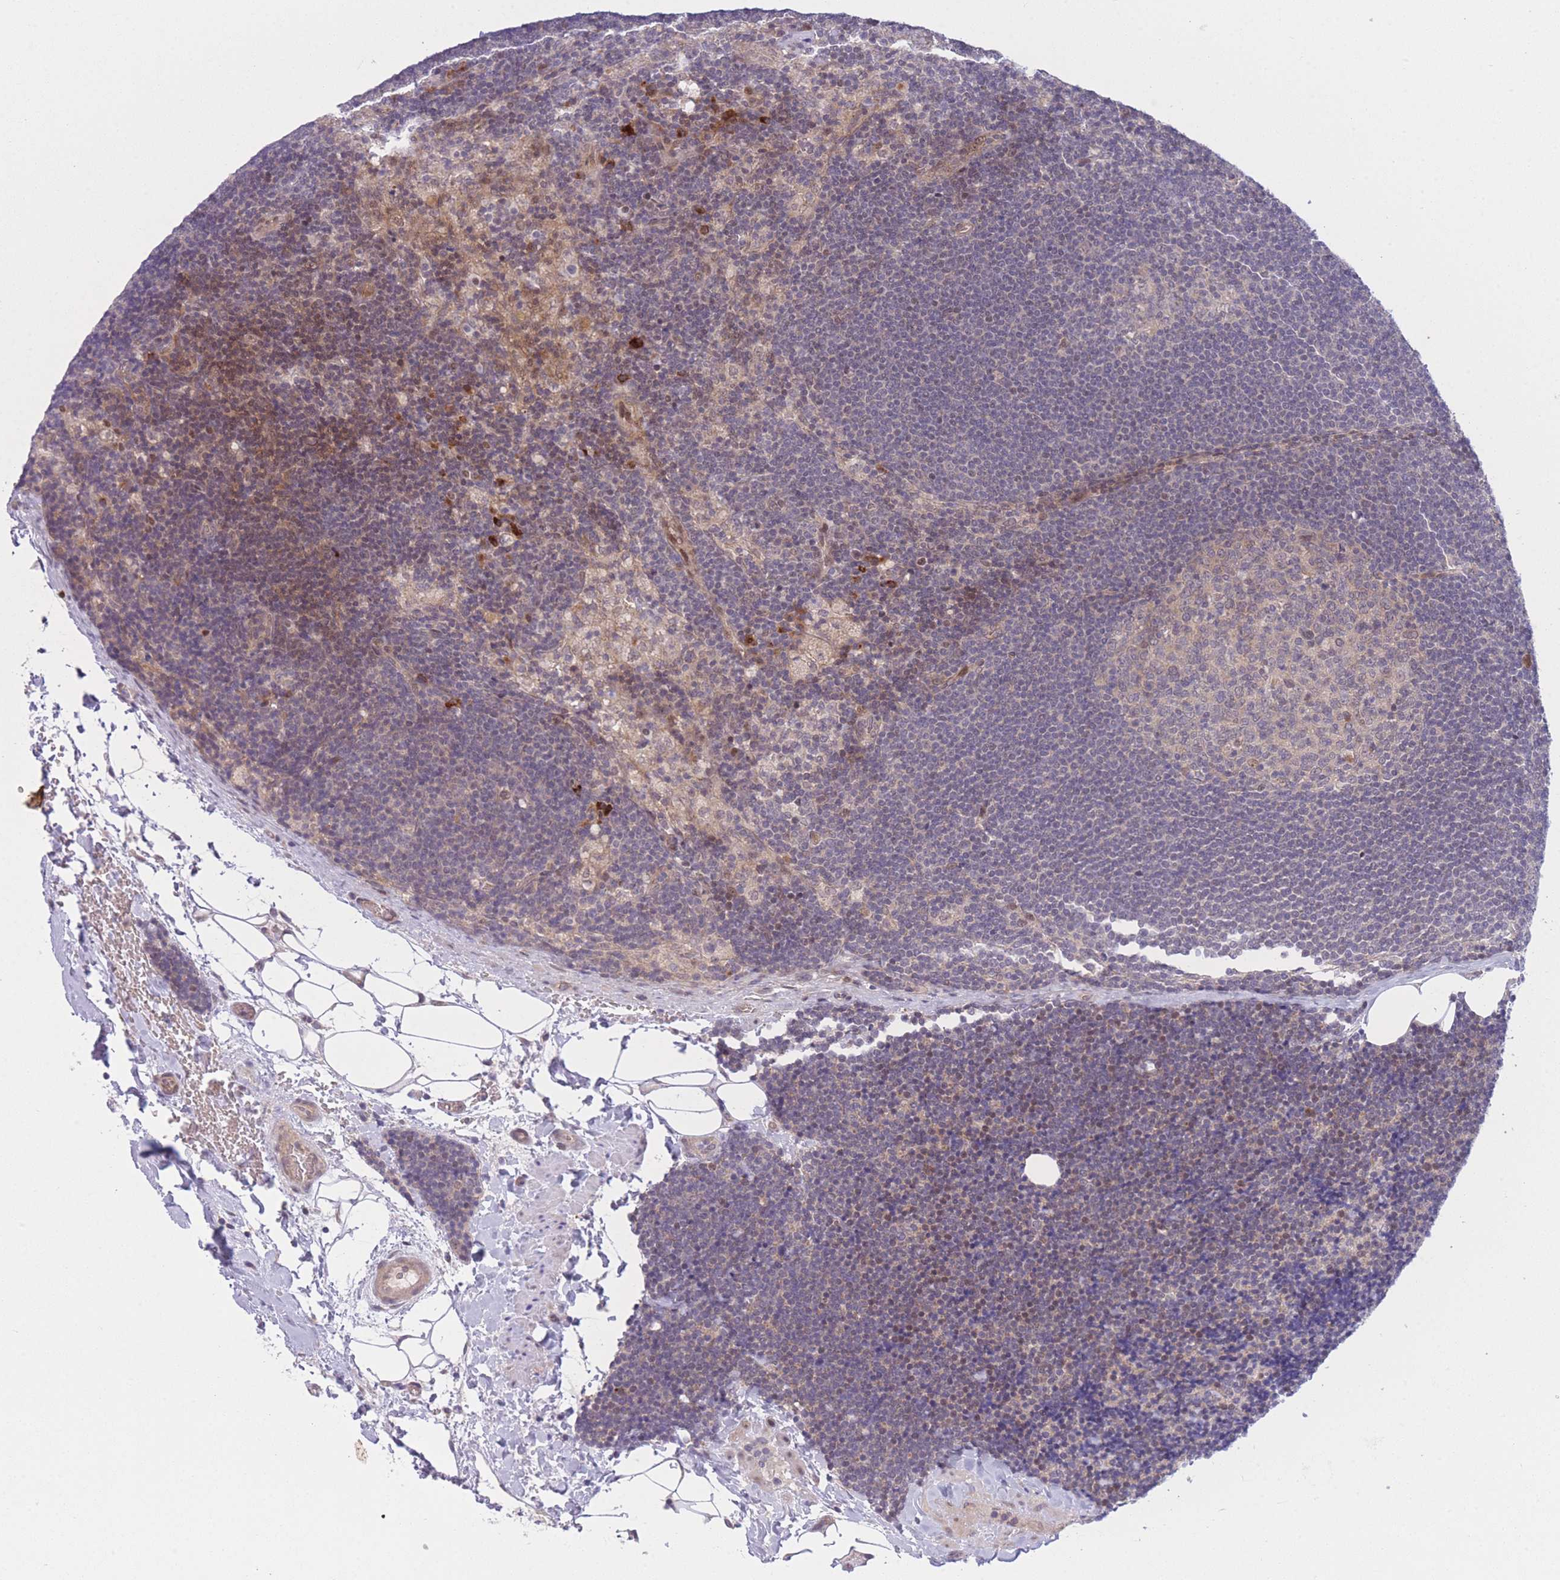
{"staining": {"intensity": "moderate", "quantity": "25%-75%", "location": "cytoplasmic/membranous,nuclear"}, "tissue": "lymph node", "cell_type": "Germinal center cells", "image_type": "normal", "snomed": [{"axis": "morphology", "description": "Normal tissue, NOS"}, {"axis": "topography", "description": "Lymph node"}], "caption": "Immunohistochemical staining of unremarkable lymph node demonstrates moderate cytoplasmic/membranous,nuclear protein positivity in approximately 25%-75% of germinal center cells. The protein of interest is stained brown, and the nuclei are stained in blue (DAB (3,3'-diaminobenzidine) IHC with brightfield microscopy, high magnification).", "gene": "CDC25B", "patient": {"sex": "male", "age": 24}}